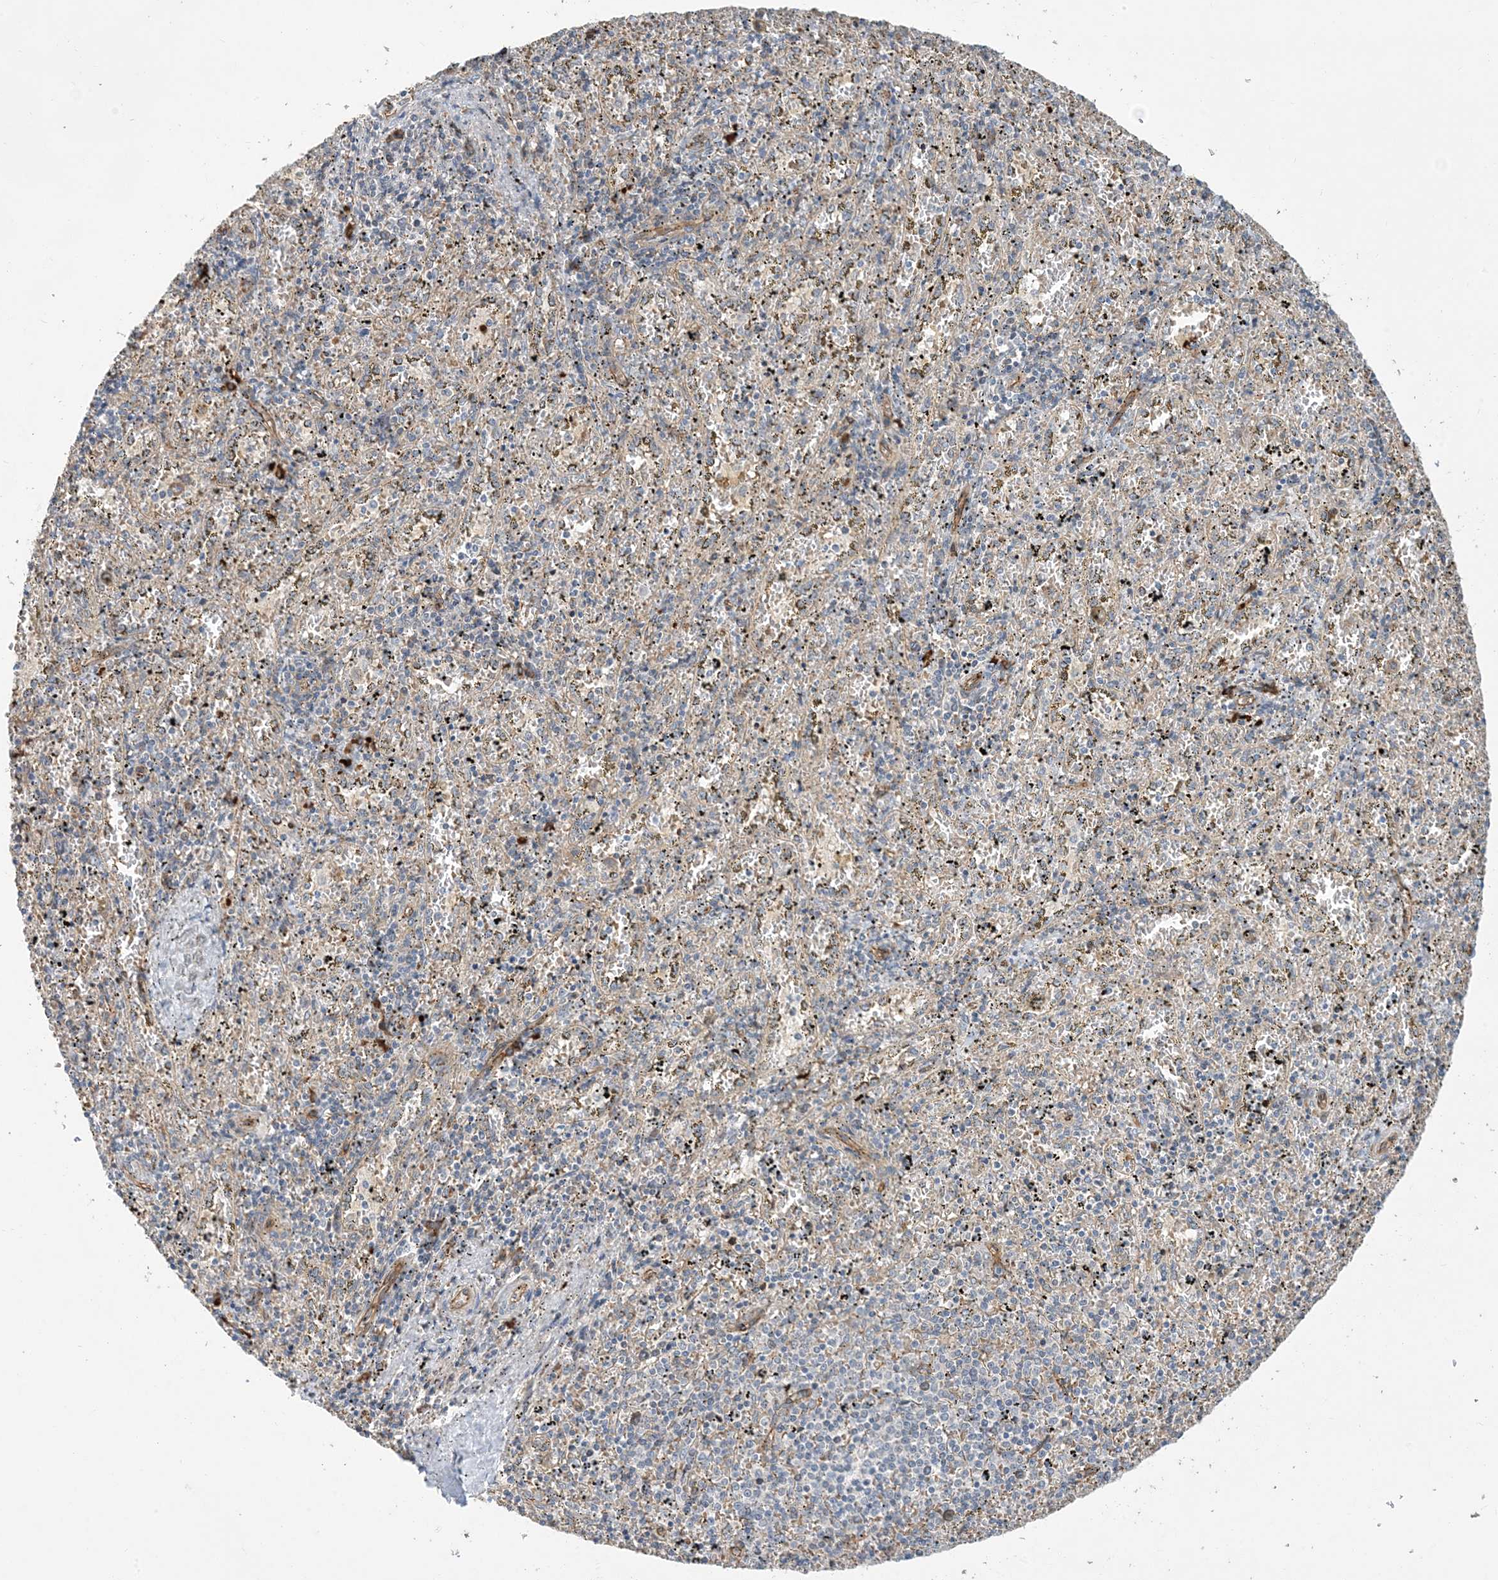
{"staining": {"intensity": "negative", "quantity": "none", "location": "none"}, "tissue": "spleen", "cell_type": "Cells in red pulp", "image_type": "normal", "snomed": [{"axis": "morphology", "description": "Normal tissue, NOS"}, {"axis": "topography", "description": "Spleen"}], "caption": "The histopathology image displays no significant expression in cells in red pulp of spleen. (IHC, brightfield microscopy, high magnification).", "gene": "AOC1", "patient": {"sex": "male", "age": 11}}